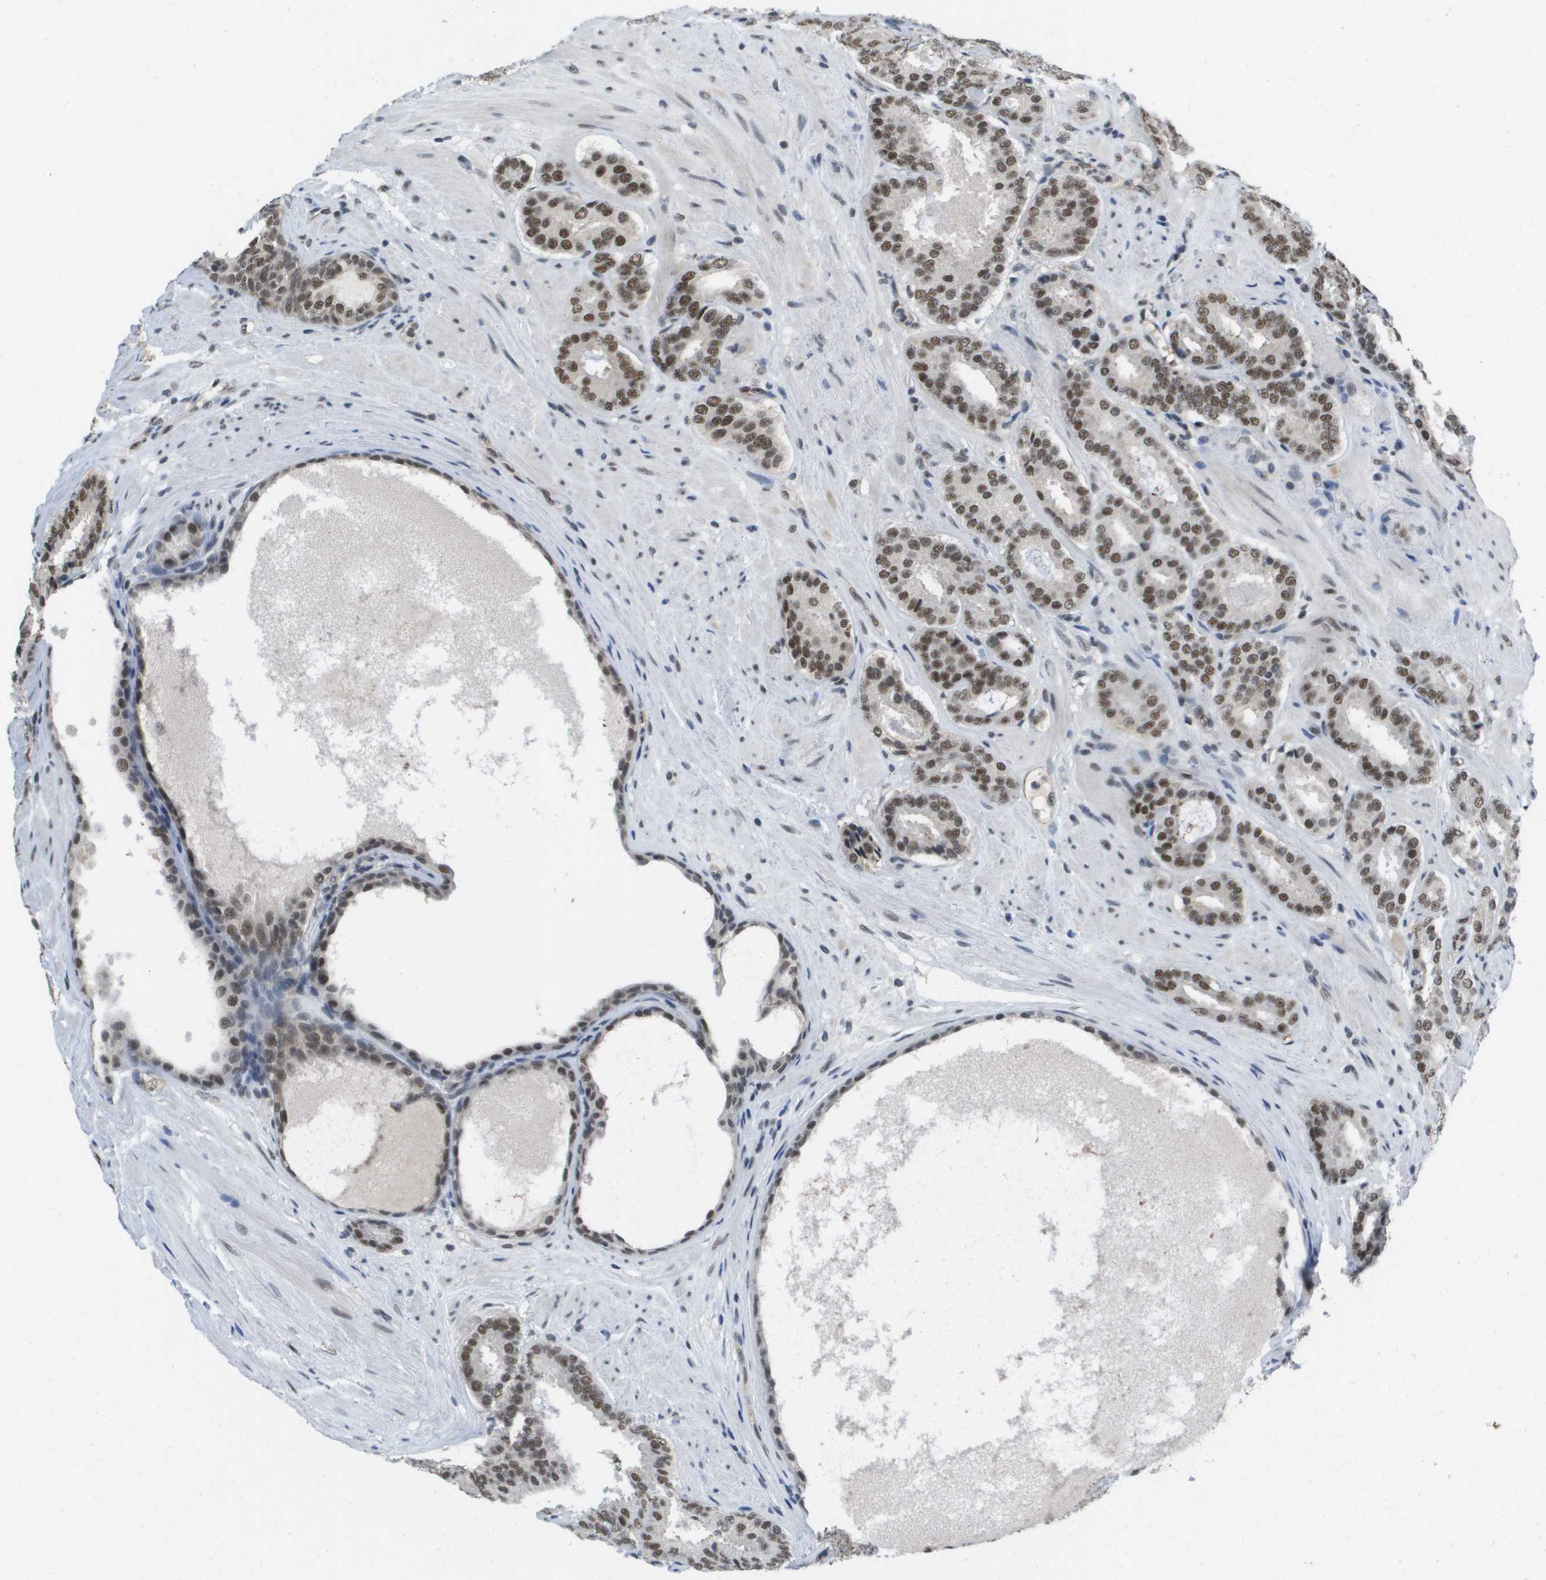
{"staining": {"intensity": "moderate", "quantity": ">75%", "location": "nuclear"}, "tissue": "prostate cancer", "cell_type": "Tumor cells", "image_type": "cancer", "snomed": [{"axis": "morphology", "description": "Adenocarcinoma, Low grade"}, {"axis": "topography", "description": "Prostate"}], "caption": "Prostate adenocarcinoma (low-grade) tissue displays moderate nuclear expression in about >75% of tumor cells, visualized by immunohistochemistry. (DAB IHC, brown staining for protein, blue staining for nuclei).", "gene": "ISY1", "patient": {"sex": "male", "age": 69}}